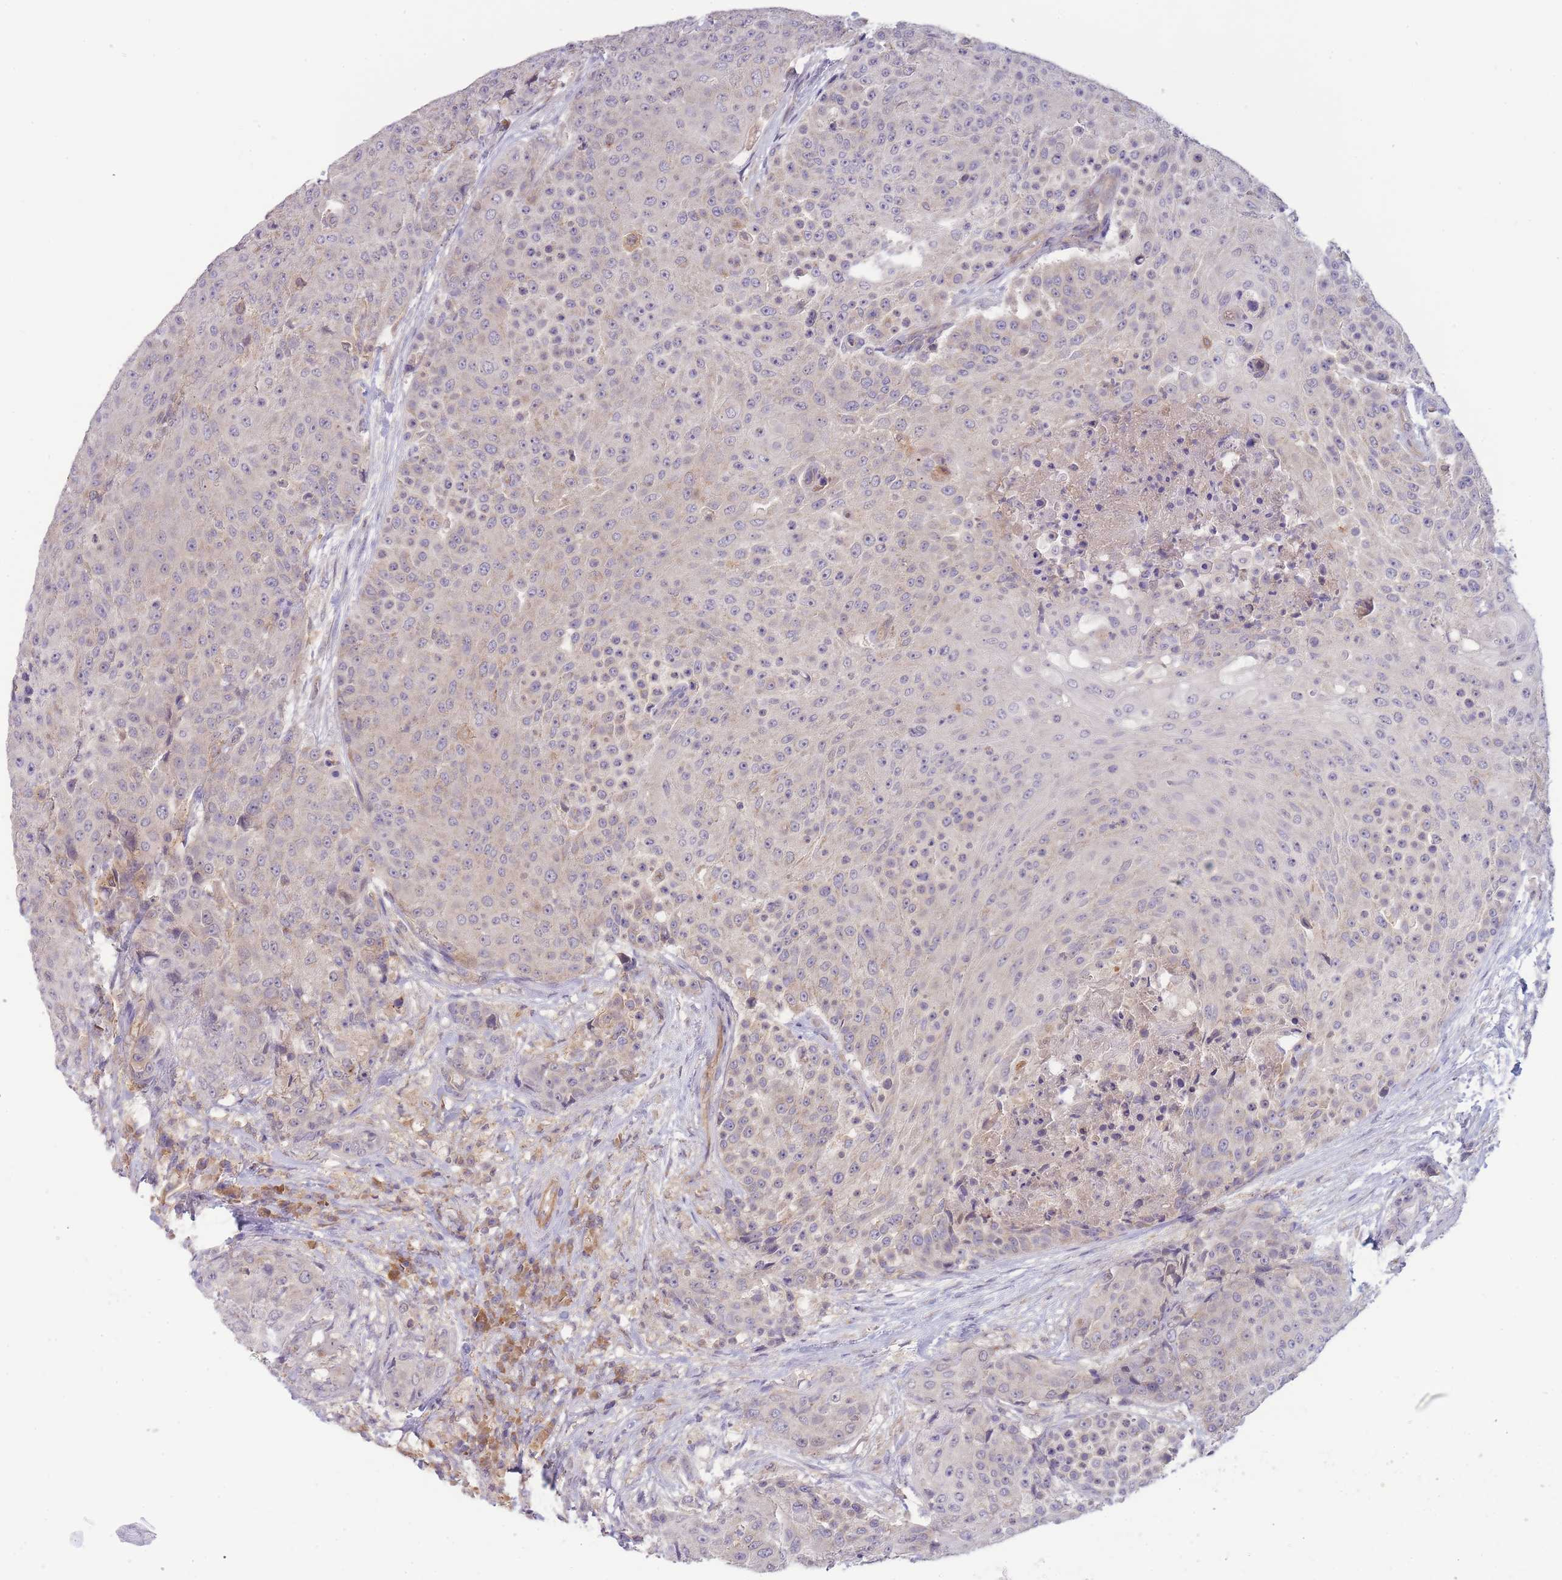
{"staining": {"intensity": "negative", "quantity": "none", "location": "none"}, "tissue": "urothelial cancer", "cell_type": "Tumor cells", "image_type": "cancer", "snomed": [{"axis": "morphology", "description": "Urothelial carcinoma, High grade"}, {"axis": "topography", "description": "Urinary bladder"}], "caption": "There is no significant expression in tumor cells of high-grade urothelial carcinoma.", "gene": "NDUFAF5", "patient": {"sex": "female", "age": 63}}